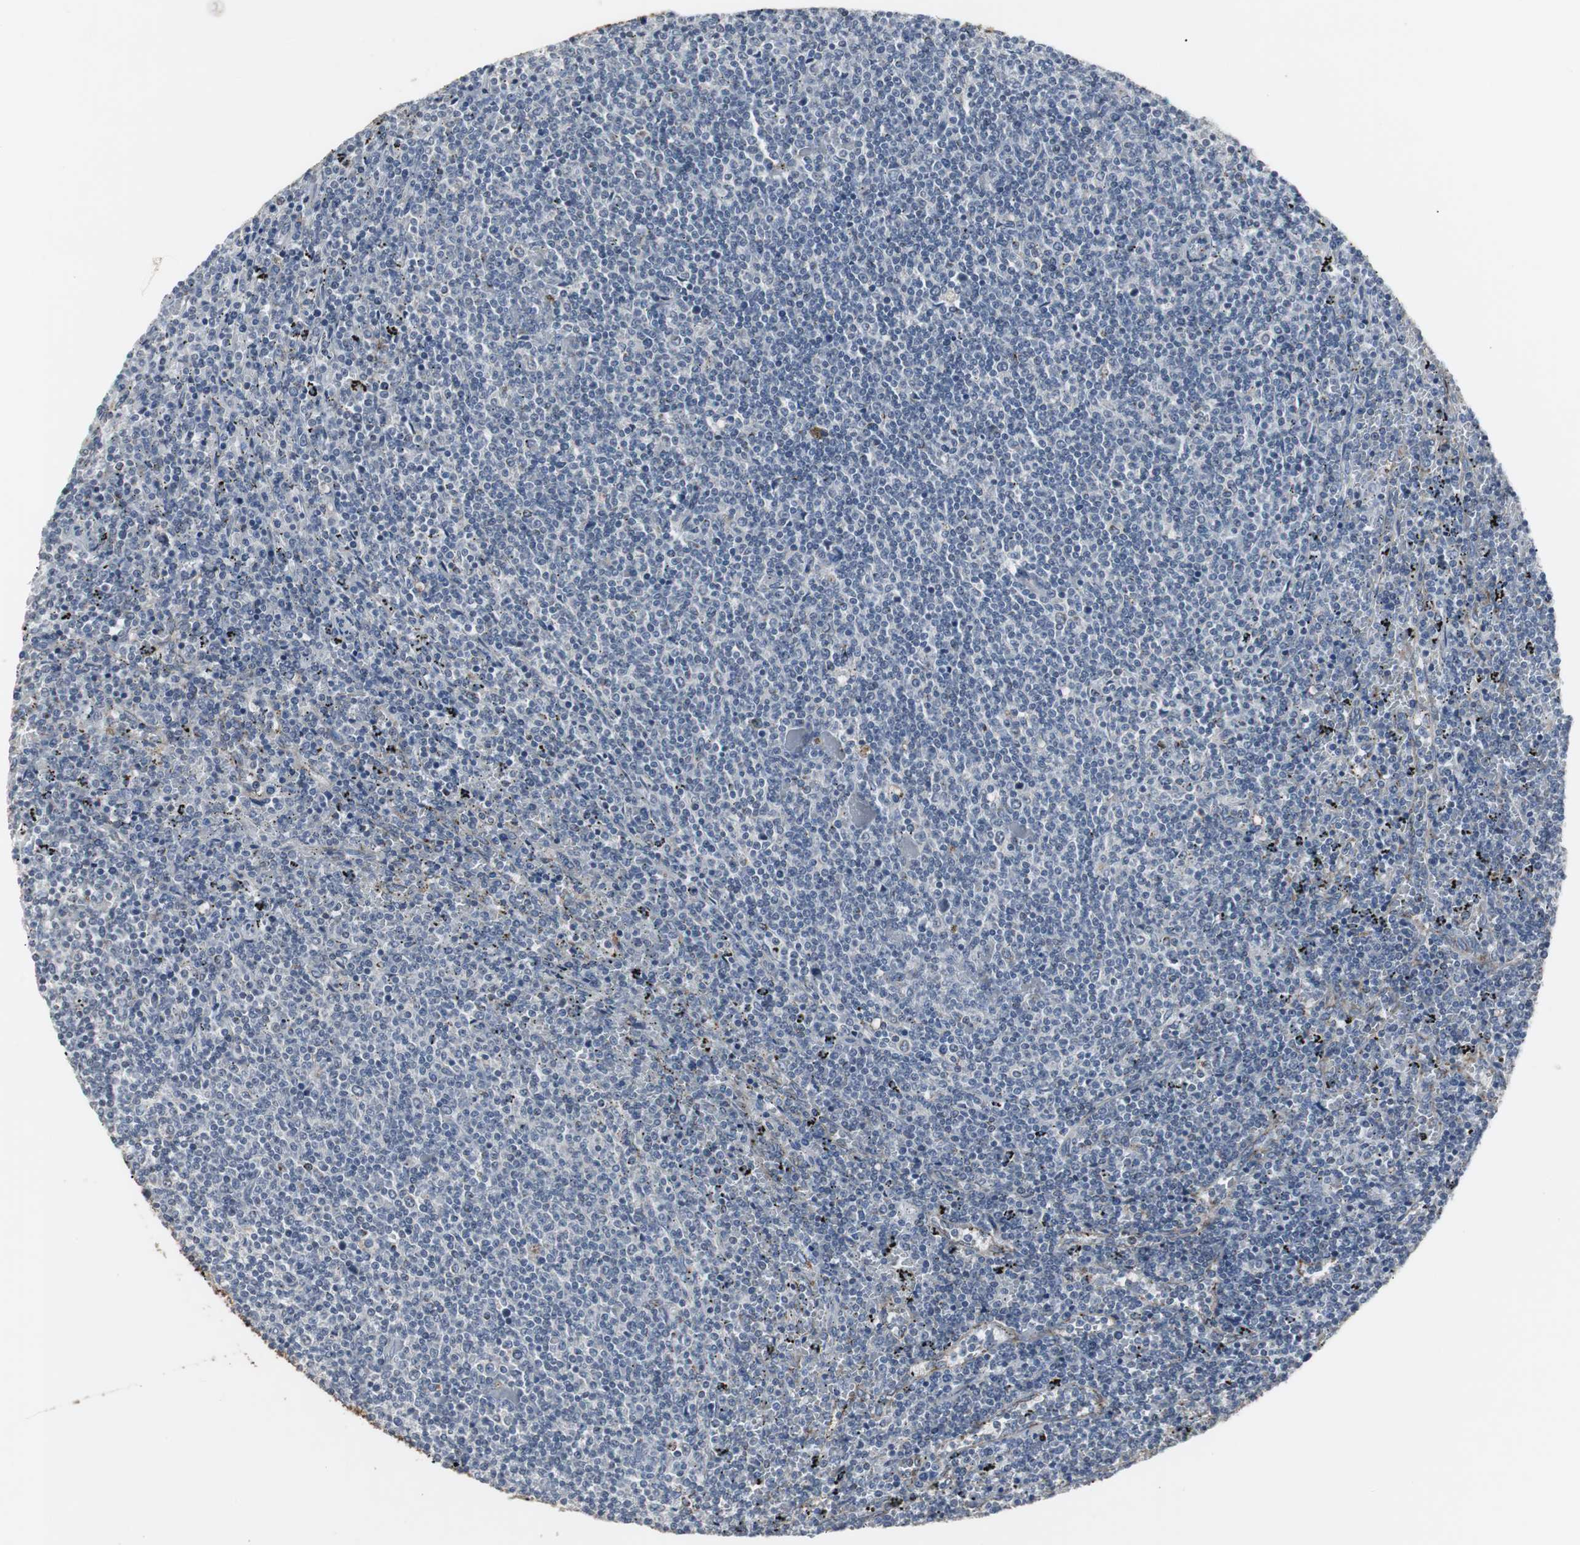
{"staining": {"intensity": "negative", "quantity": "none", "location": "none"}, "tissue": "lymphoma", "cell_type": "Tumor cells", "image_type": "cancer", "snomed": [{"axis": "morphology", "description": "Malignant lymphoma, non-Hodgkin's type, Low grade"}, {"axis": "topography", "description": "Spleen"}], "caption": "Tumor cells are negative for protein expression in human malignant lymphoma, non-Hodgkin's type (low-grade).", "gene": "GBA1", "patient": {"sex": "female", "age": 50}}